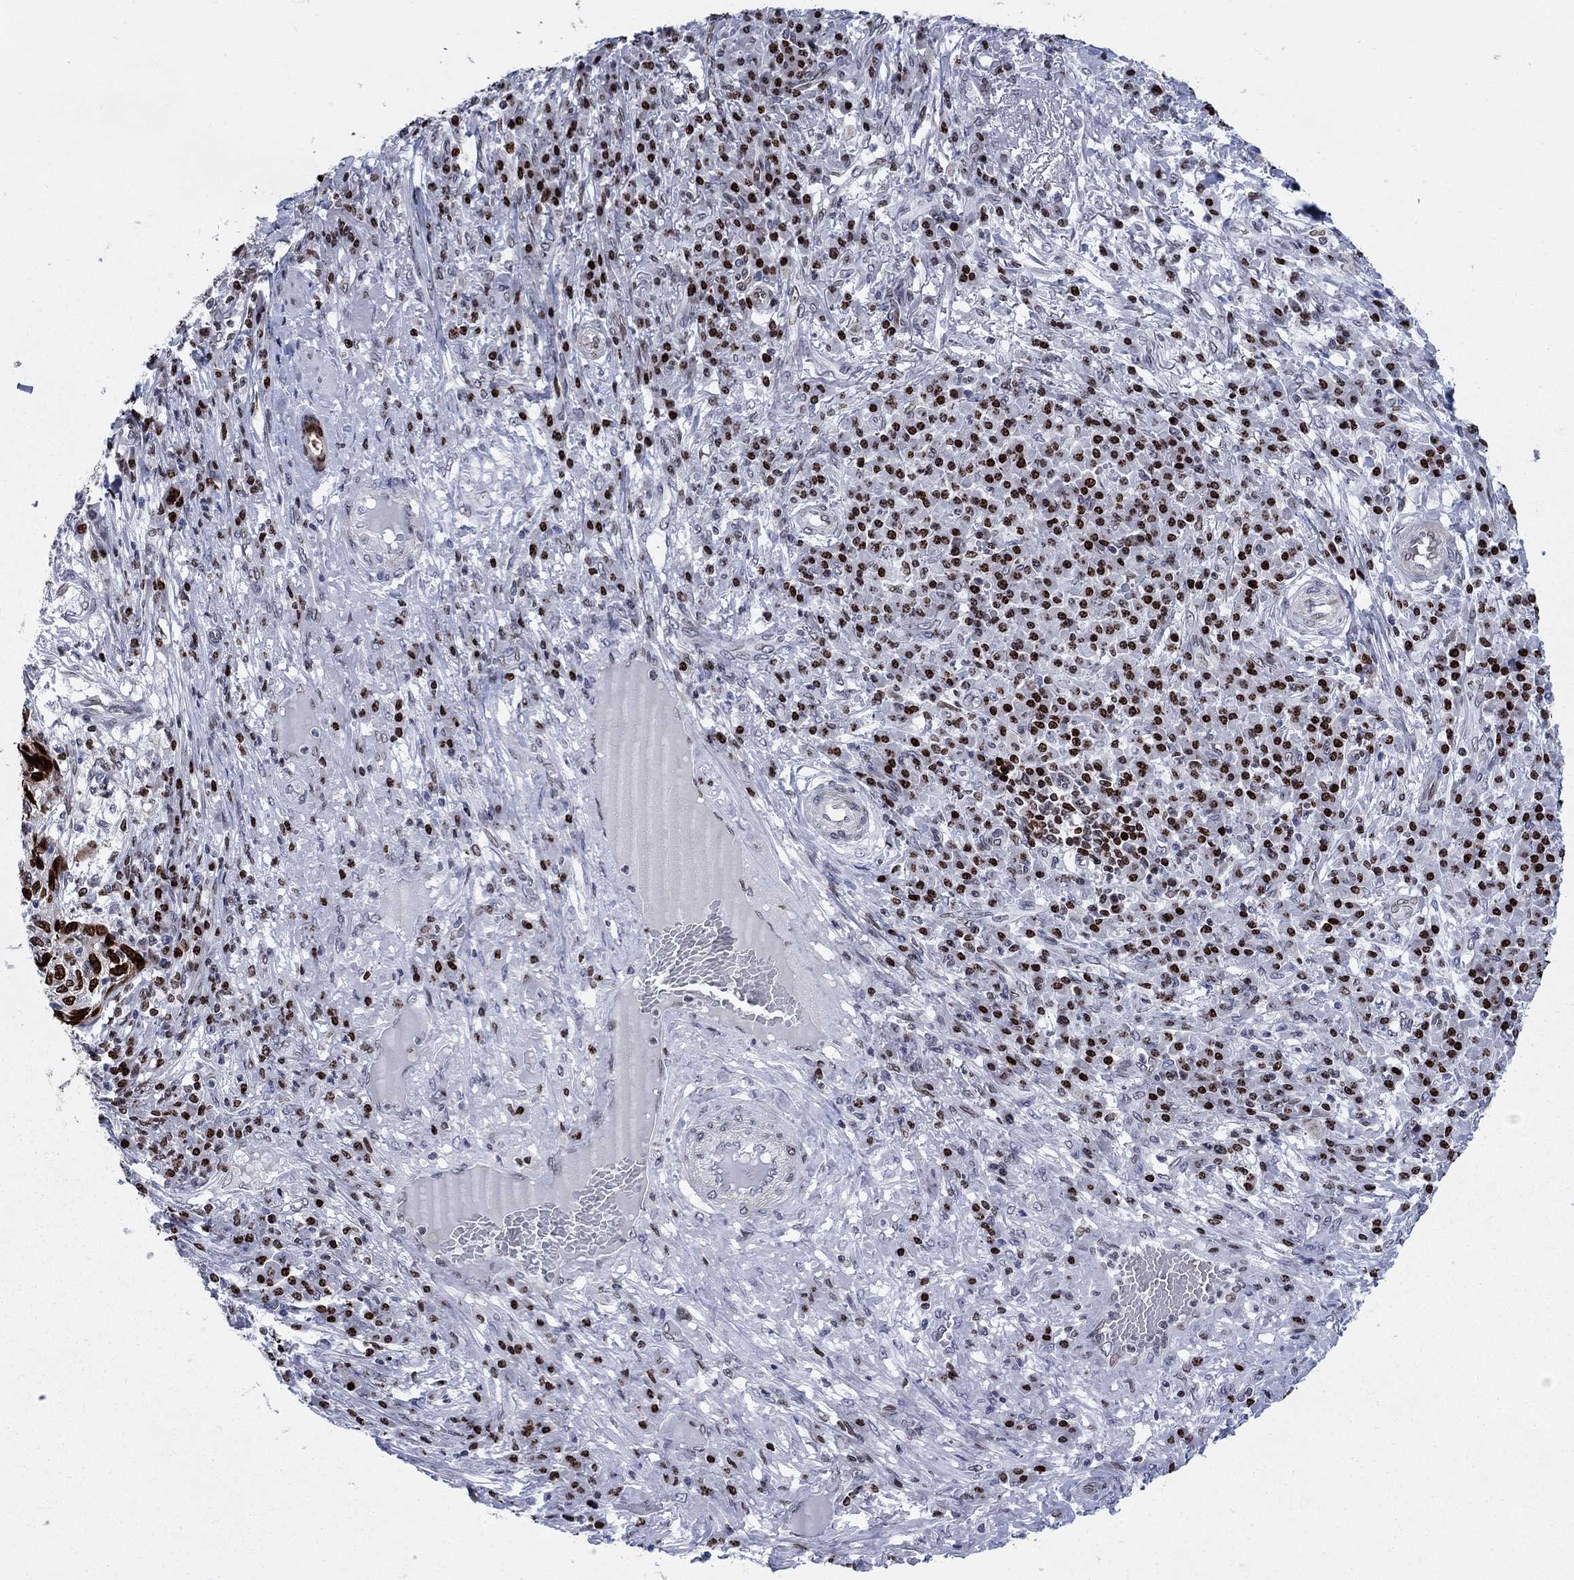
{"staining": {"intensity": "strong", "quantity": ">75%", "location": "nuclear"}, "tissue": "skin cancer", "cell_type": "Tumor cells", "image_type": "cancer", "snomed": [{"axis": "morphology", "description": "Squamous cell carcinoma, NOS"}, {"axis": "topography", "description": "Skin"}], "caption": "Brown immunohistochemical staining in skin cancer displays strong nuclear staining in about >75% of tumor cells.", "gene": "HMGA1", "patient": {"sex": "male", "age": 92}}